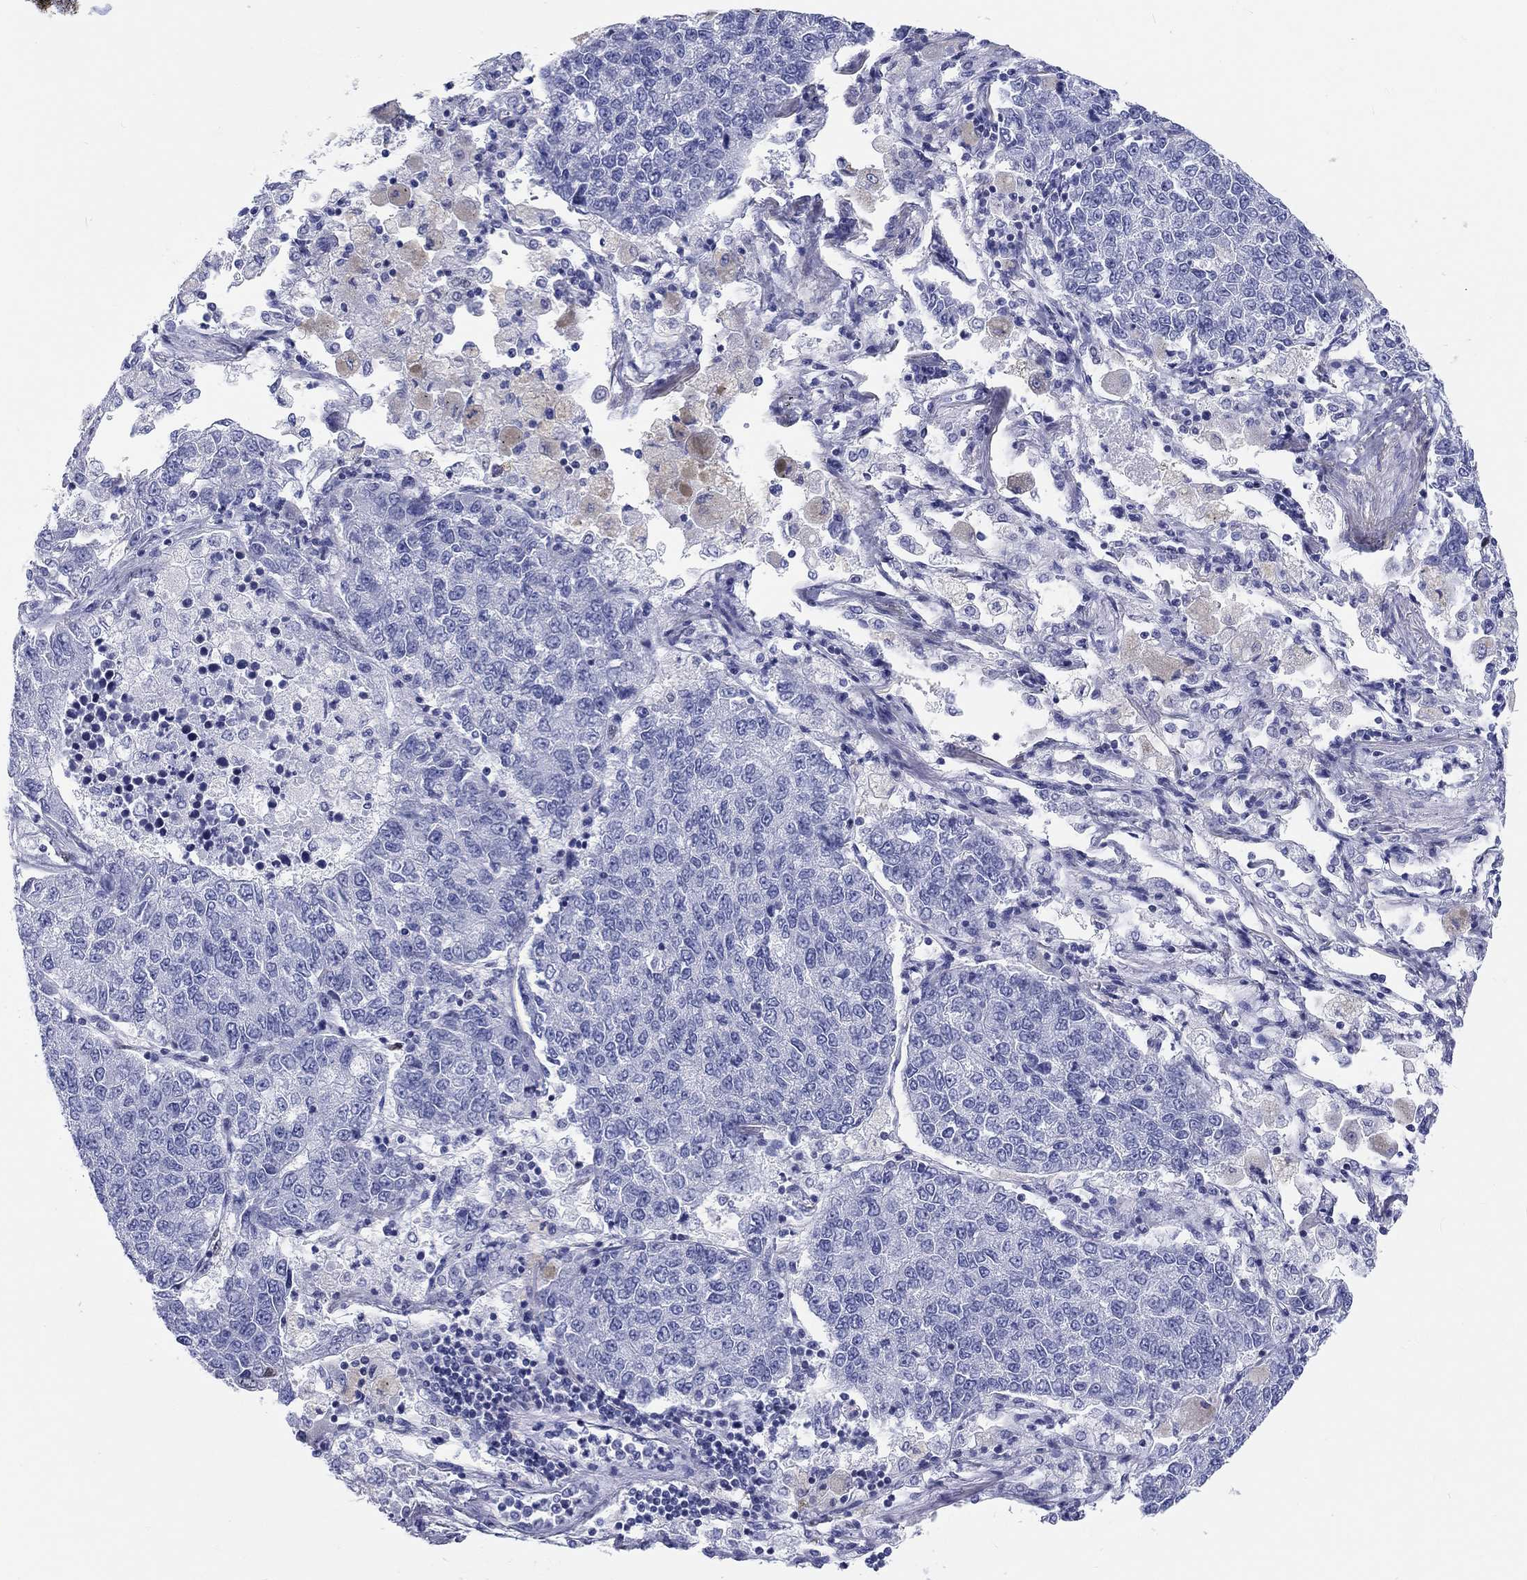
{"staining": {"intensity": "negative", "quantity": "none", "location": "none"}, "tissue": "lung cancer", "cell_type": "Tumor cells", "image_type": "cancer", "snomed": [{"axis": "morphology", "description": "Adenocarcinoma, NOS"}, {"axis": "topography", "description": "Lung"}], "caption": "This is an immunohistochemistry image of human lung cancer (adenocarcinoma). There is no positivity in tumor cells.", "gene": "H1-1", "patient": {"sex": "male", "age": 49}}